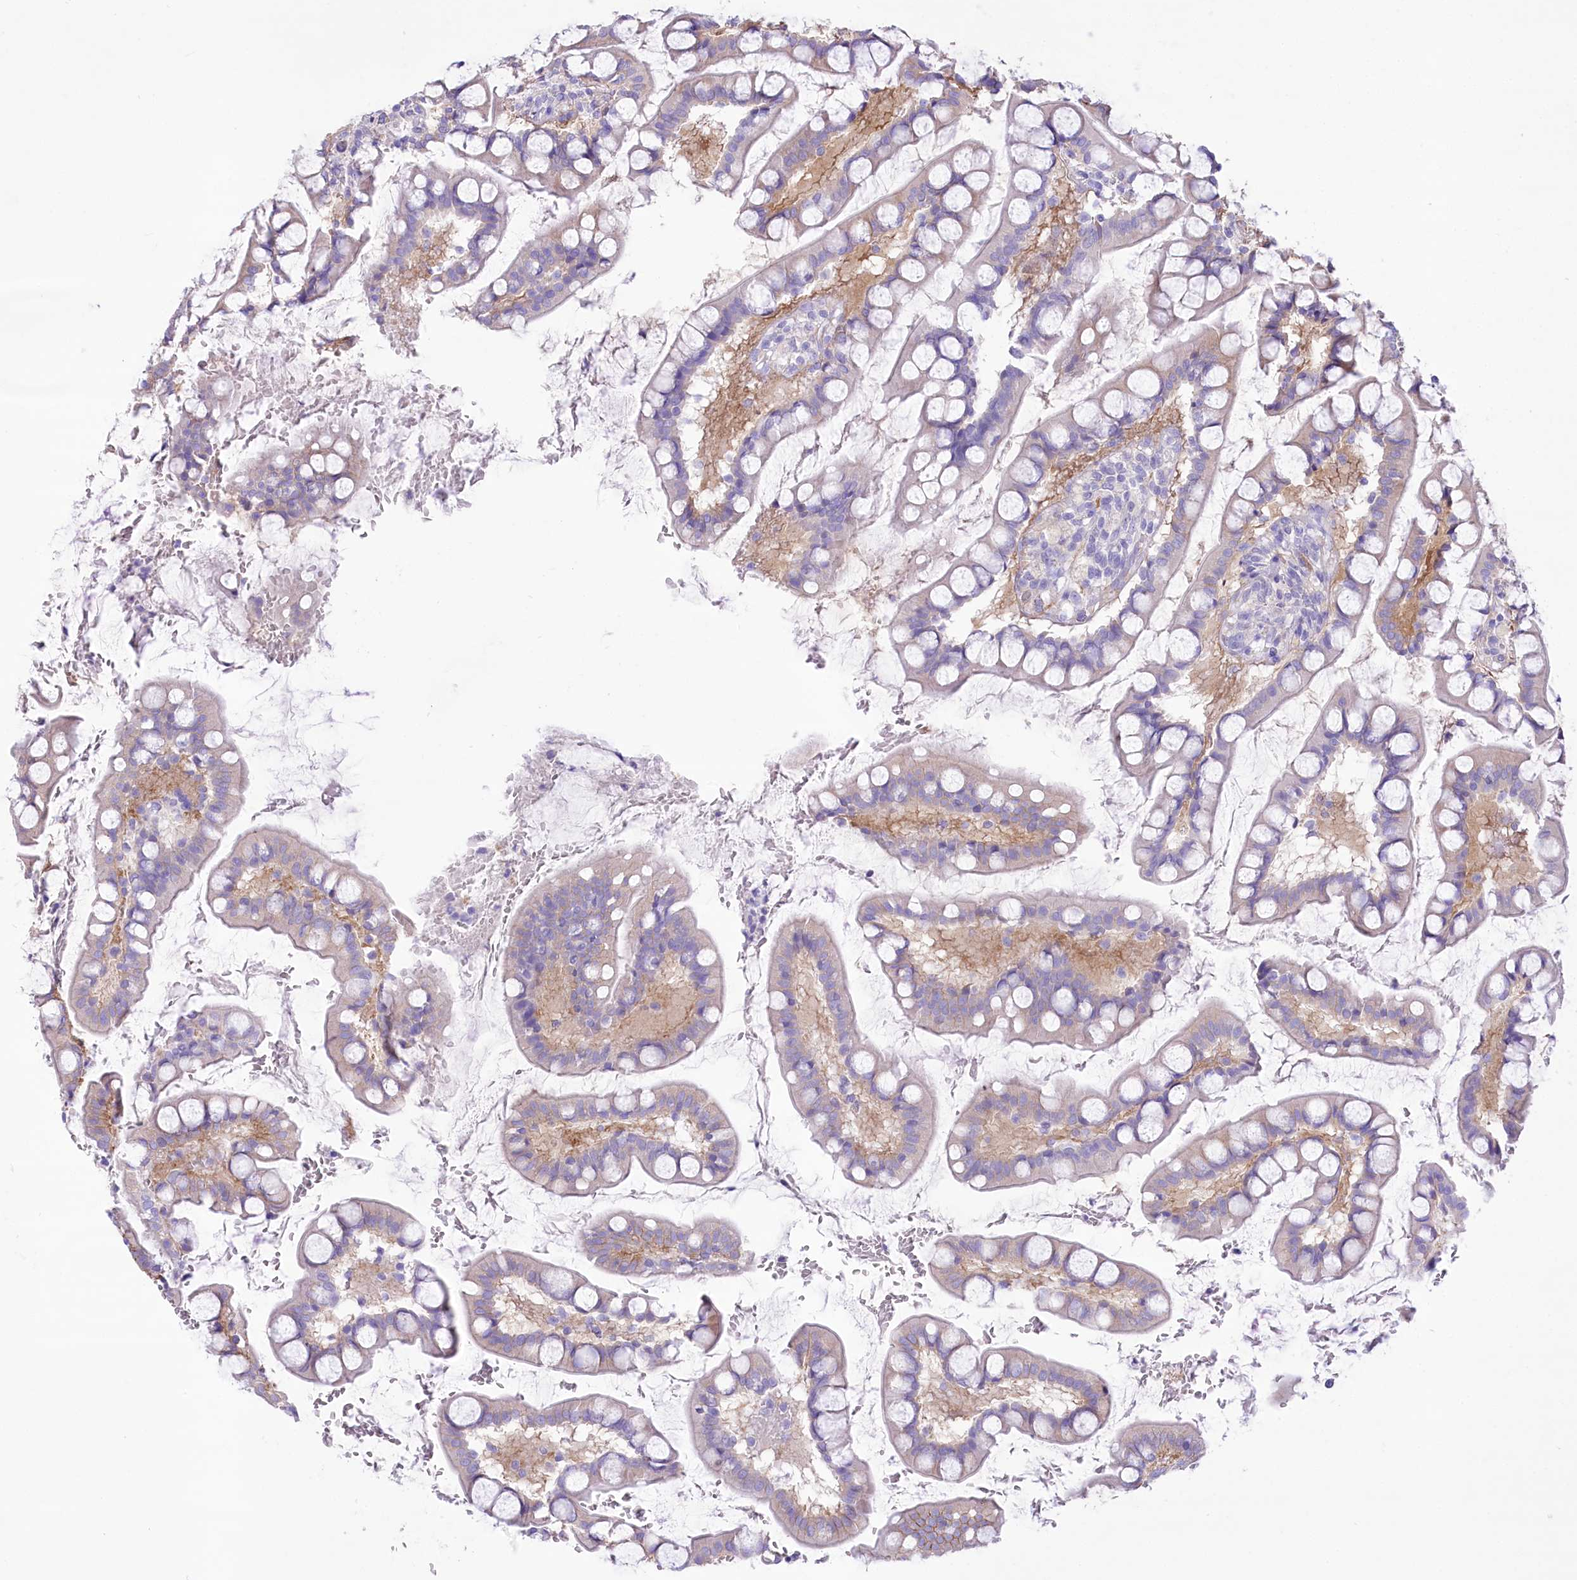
{"staining": {"intensity": "moderate", "quantity": "<25%", "location": "cytoplasmic/membranous"}, "tissue": "small intestine", "cell_type": "Glandular cells", "image_type": "normal", "snomed": [{"axis": "morphology", "description": "Normal tissue, NOS"}, {"axis": "topography", "description": "Small intestine"}], "caption": "Glandular cells demonstrate moderate cytoplasmic/membranous positivity in approximately <25% of cells in benign small intestine.", "gene": "LRRC34", "patient": {"sex": "male", "age": 52}}